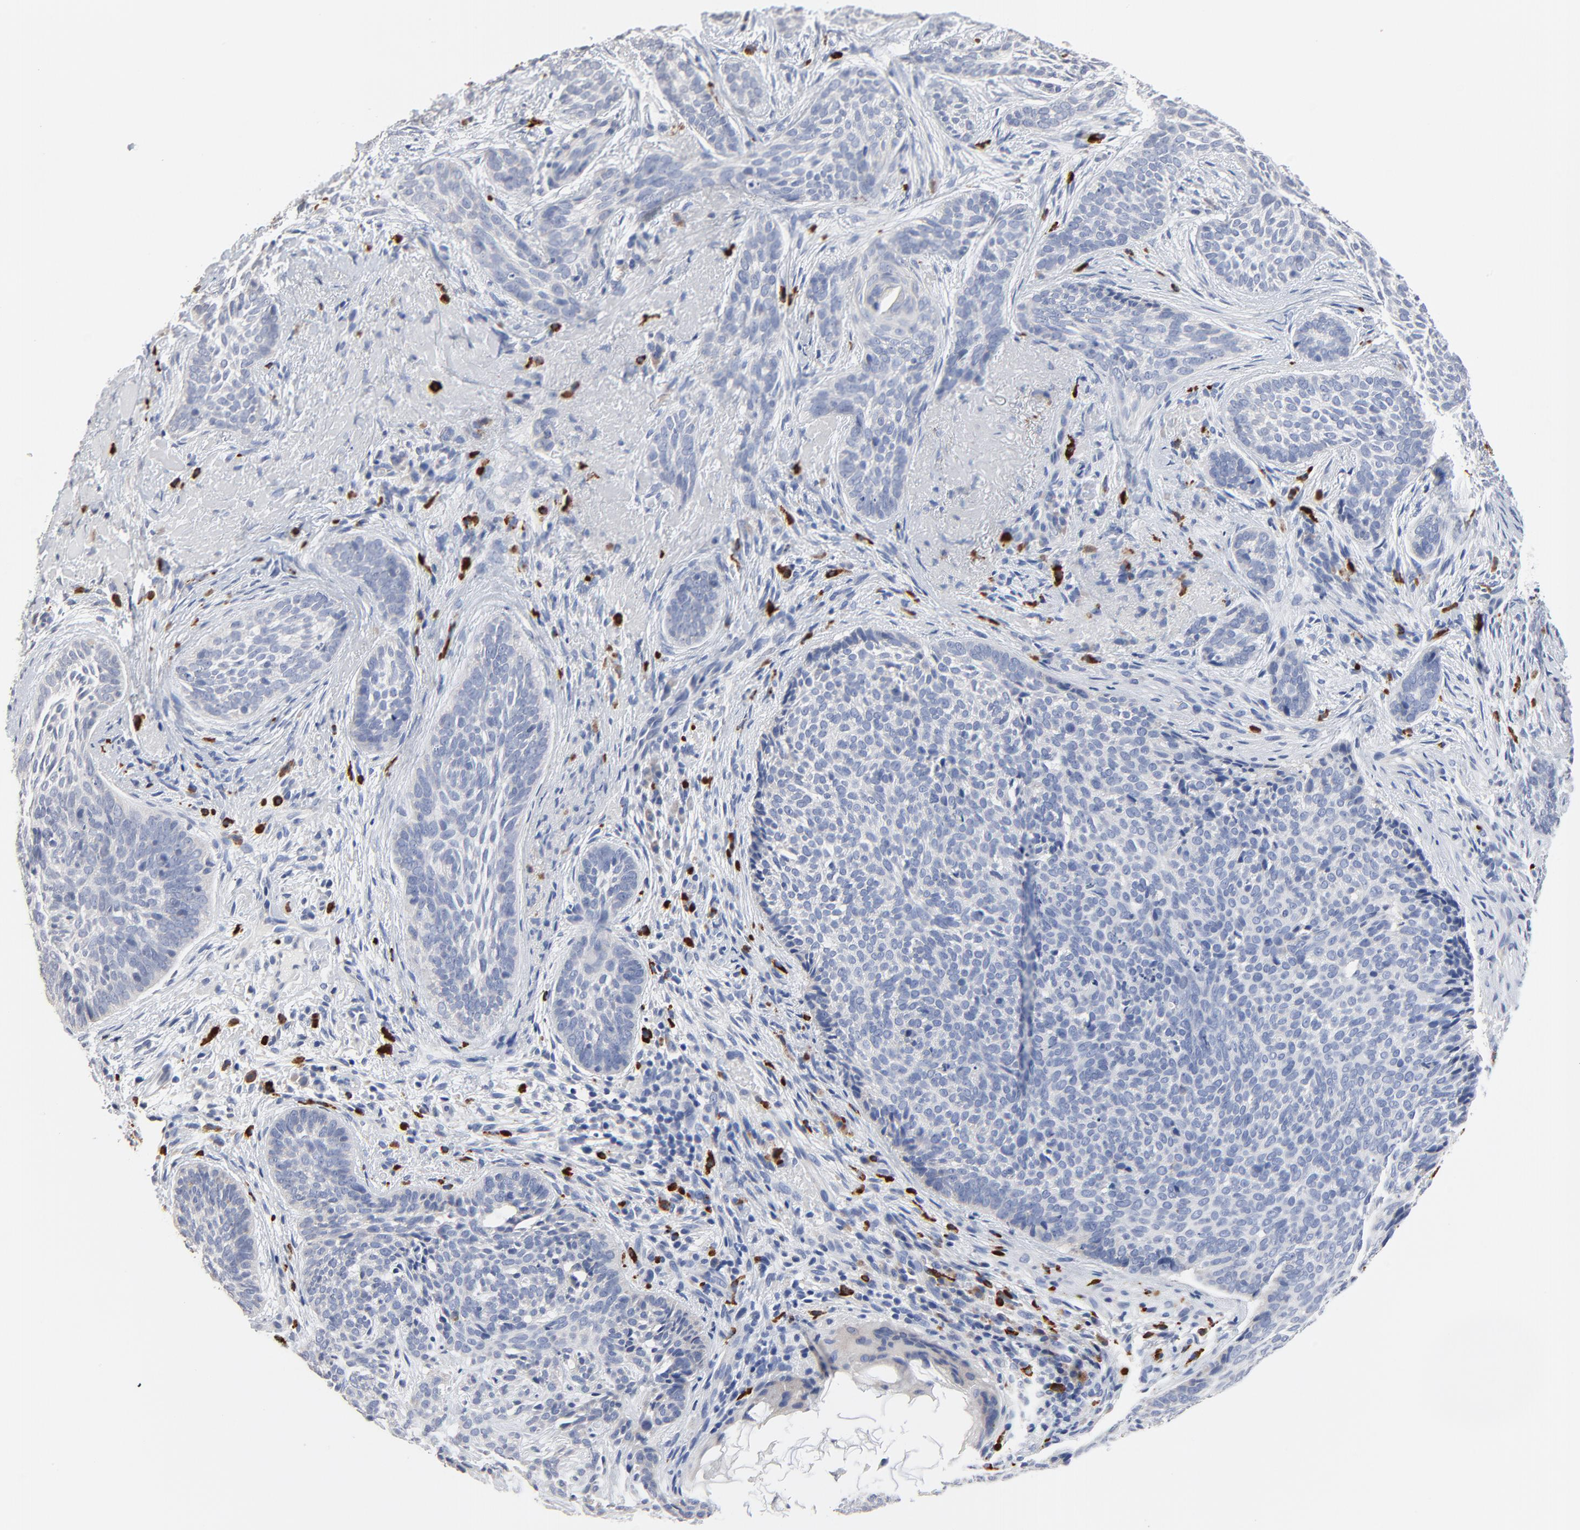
{"staining": {"intensity": "negative", "quantity": "none", "location": "none"}, "tissue": "skin cancer", "cell_type": "Tumor cells", "image_type": "cancer", "snomed": [{"axis": "morphology", "description": "Basal cell carcinoma"}, {"axis": "topography", "description": "Skin"}], "caption": "IHC of human skin cancer demonstrates no expression in tumor cells. (DAB (3,3'-diaminobenzidine) immunohistochemistry with hematoxylin counter stain).", "gene": "FBXL5", "patient": {"sex": "male", "age": 91}}